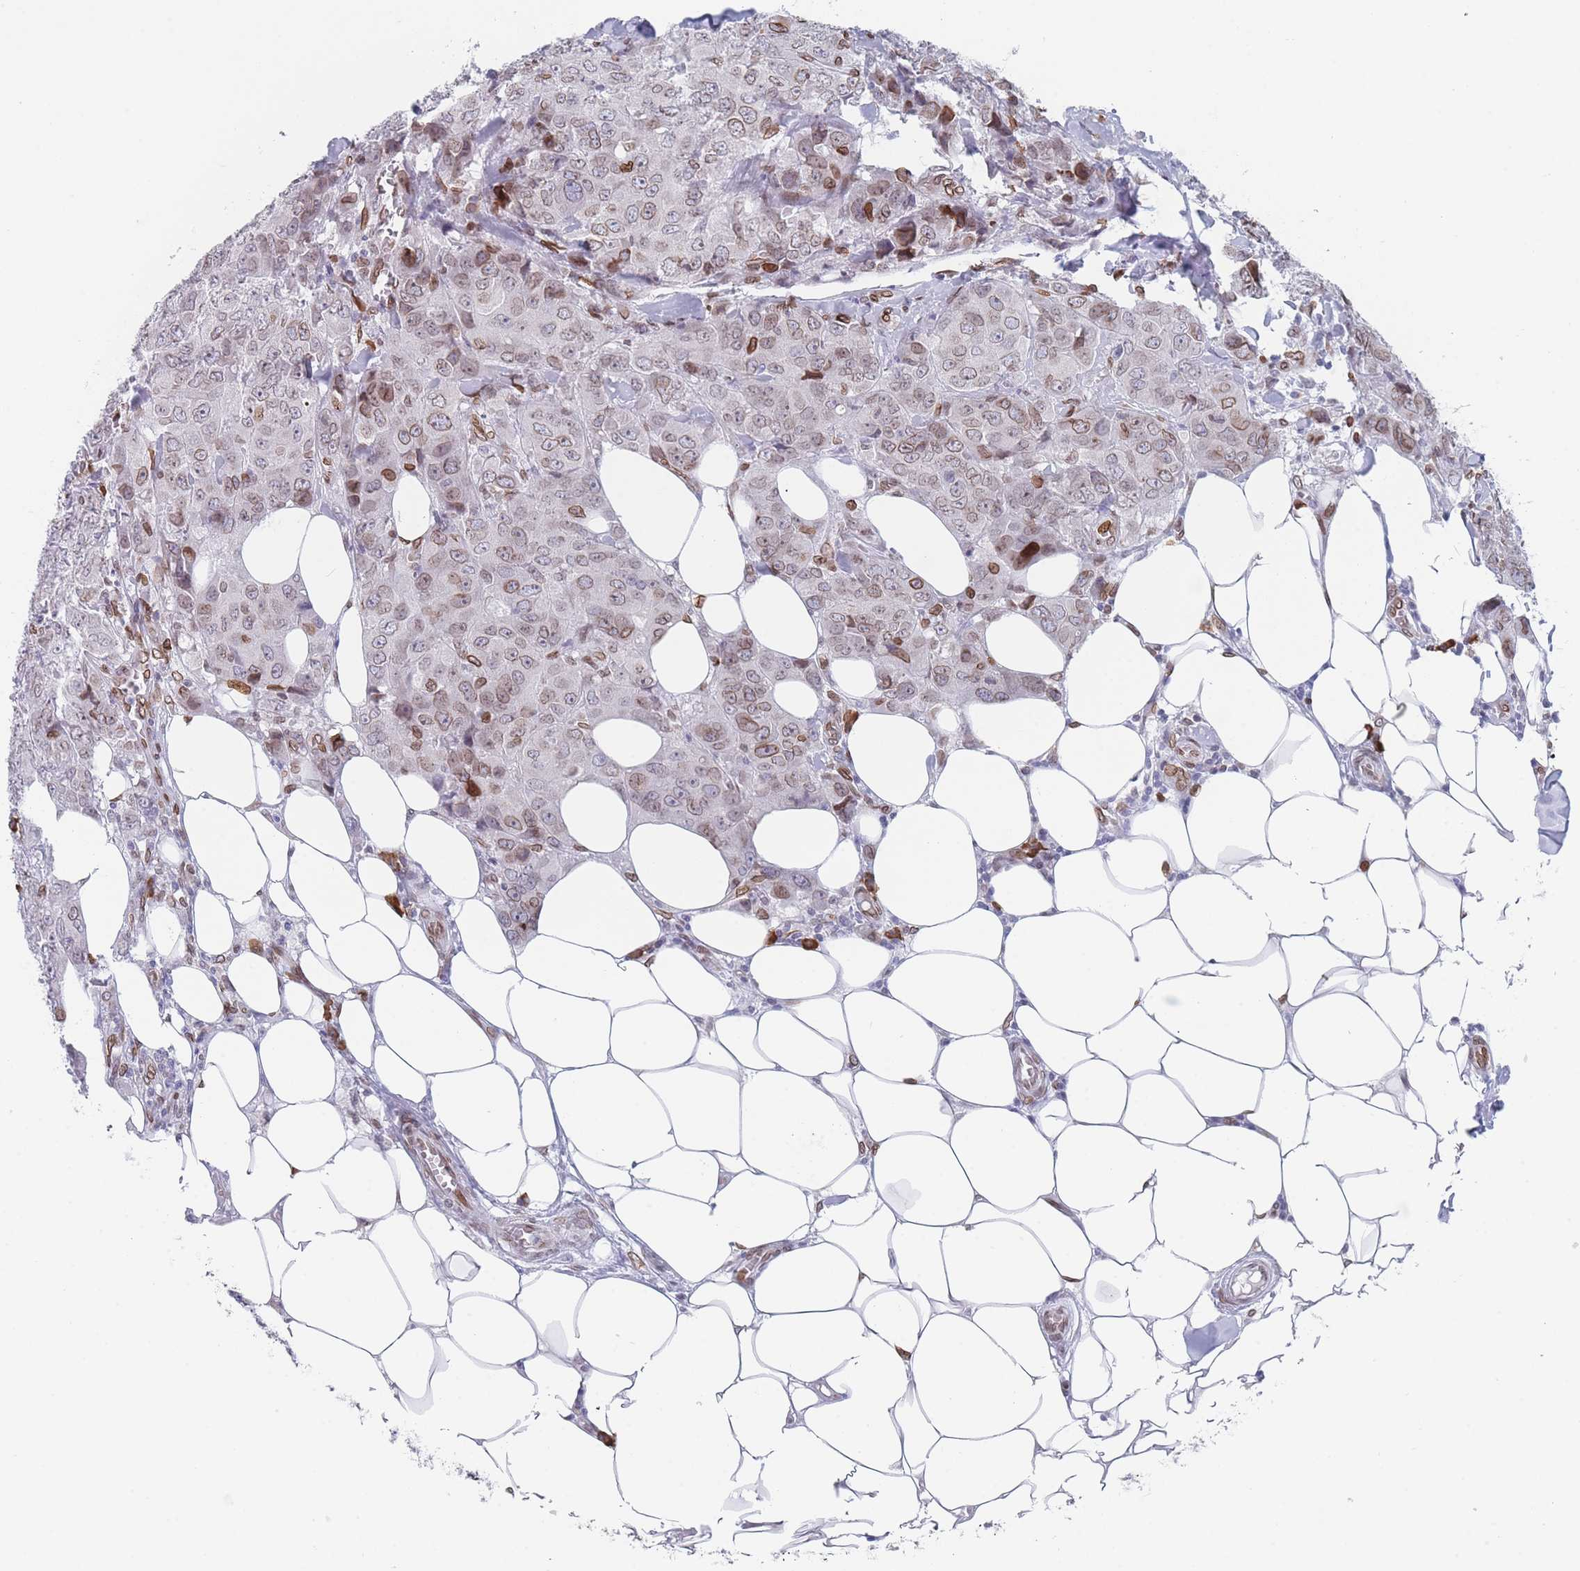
{"staining": {"intensity": "weak", "quantity": "25%-75%", "location": "cytoplasmic/membranous,nuclear"}, "tissue": "breast cancer", "cell_type": "Tumor cells", "image_type": "cancer", "snomed": [{"axis": "morphology", "description": "Duct carcinoma"}, {"axis": "topography", "description": "Breast"}], "caption": "Protein expression analysis of human infiltrating ductal carcinoma (breast) reveals weak cytoplasmic/membranous and nuclear positivity in approximately 25%-75% of tumor cells.", "gene": "ZBTB1", "patient": {"sex": "female", "age": 43}}